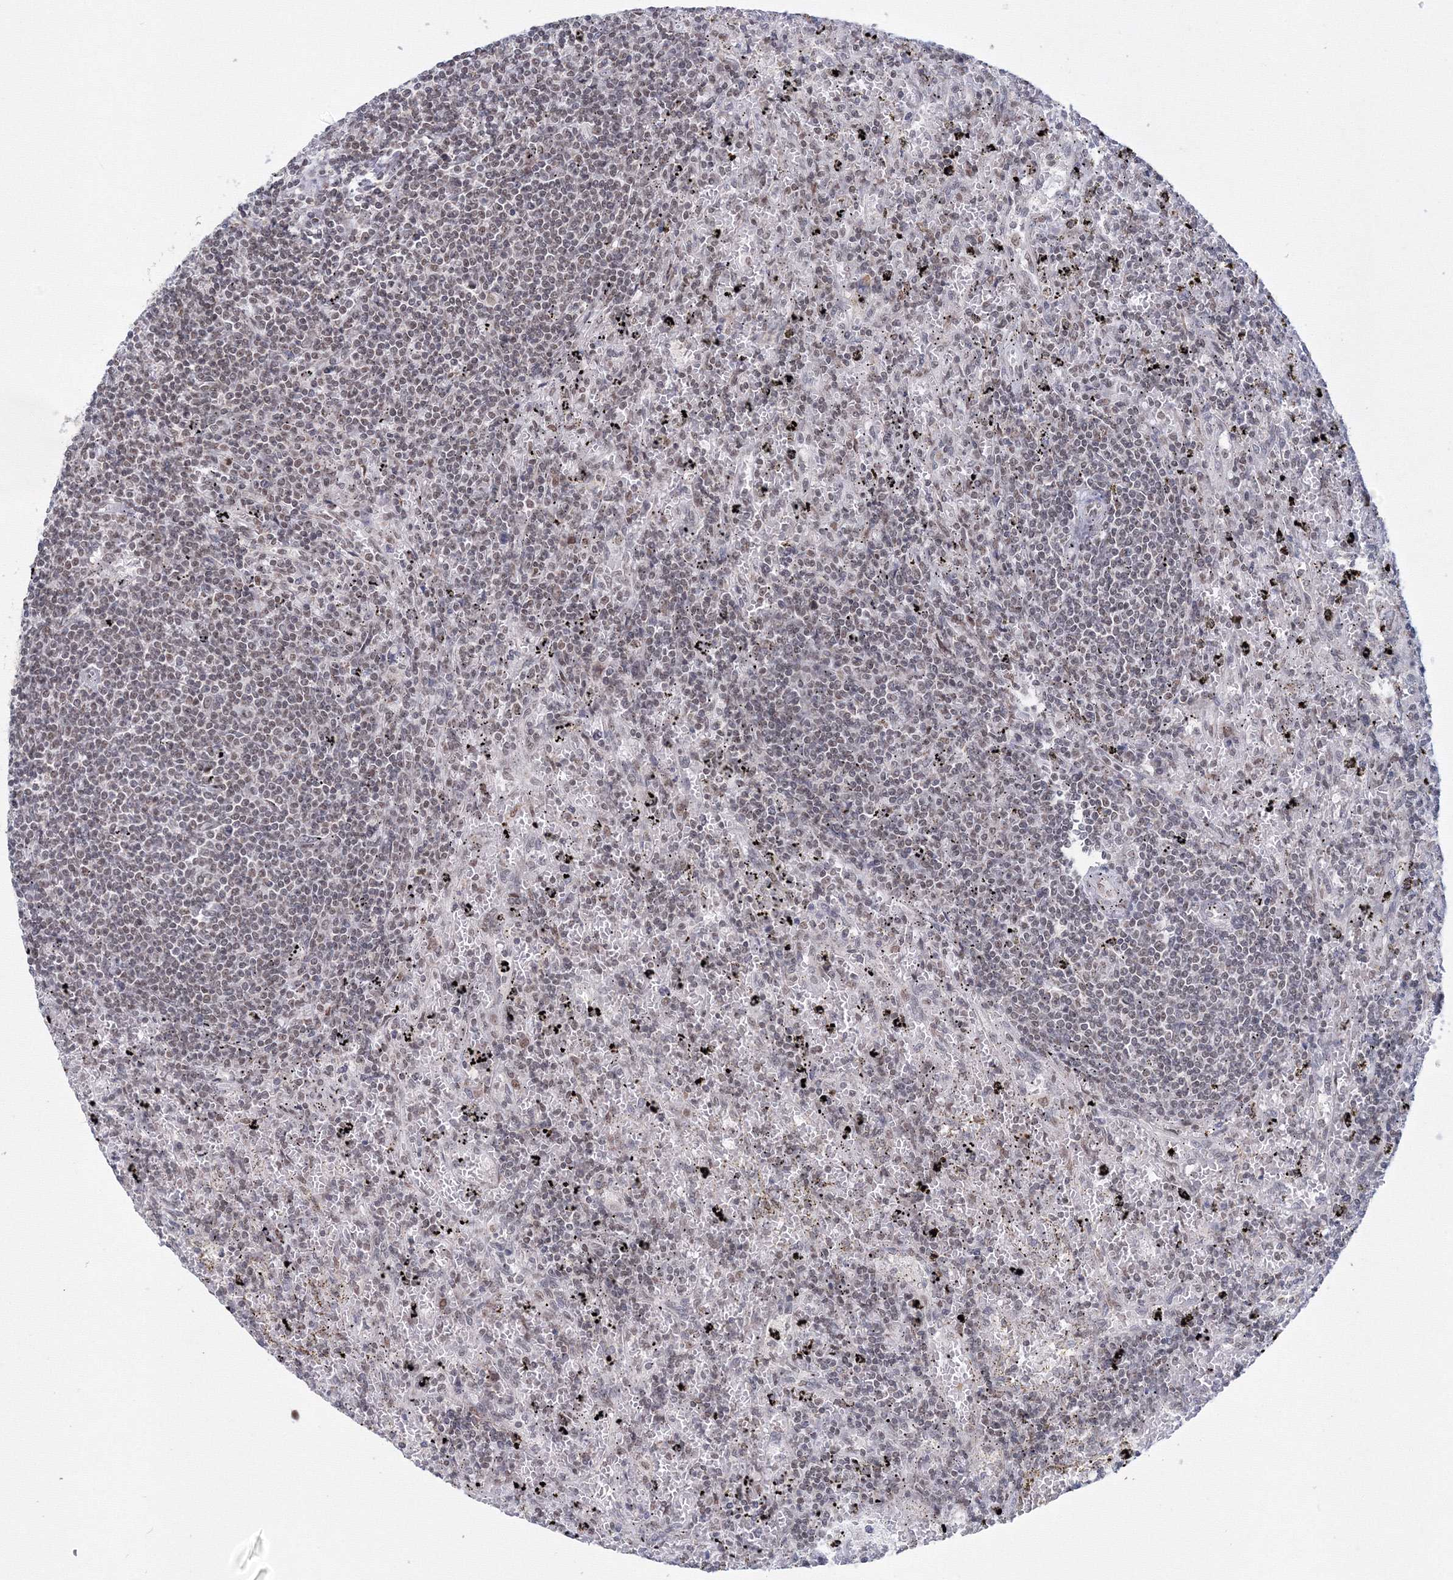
{"staining": {"intensity": "weak", "quantity": "25%-75%", "location": "nuclear"}, "tissue": "lymphoma", "cell_type": "Tumor cells", "image_type": "cancer", "snomed": [{"axis": "morphology", "description": "Malignant lymphoma, non-Hodgkin's type, Low grade"}, {"axis": "topography", "description": "Spleen"}], "caption": "There is low levels of weak nuclear positivity in tumor cells of malignant lymphoma, non-Hodgkin's type (low-grade), as demonstrated by immunohistochemical staining (brown color).", "gene": "SF3B6", "patient": {"sex": "male", "age": 76}}